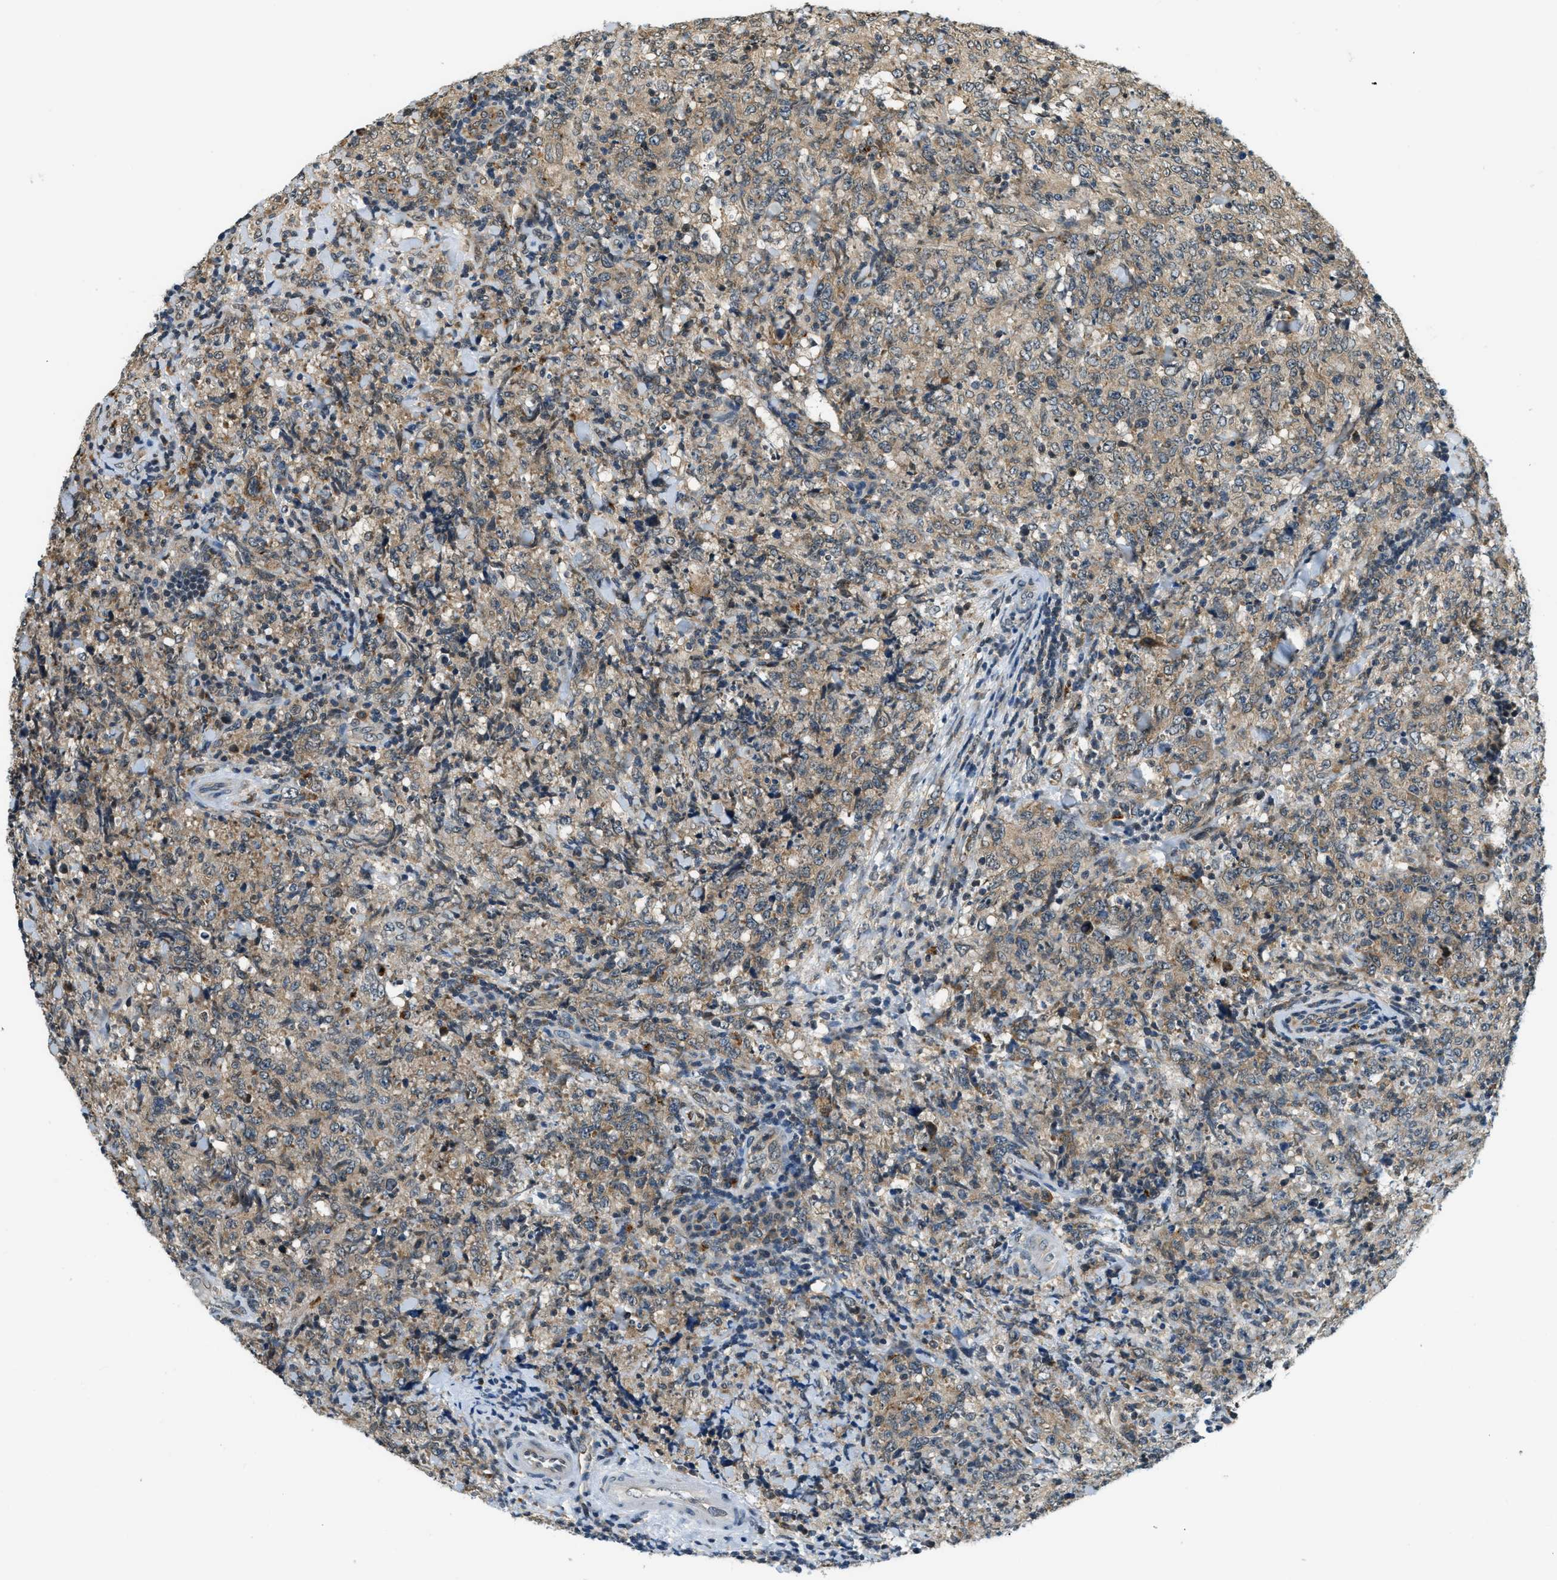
{"staining": {"intensity": "weak", "quantity": ">75%", "location": "cytoplasmic/membranous"}, "tissue": "lymphoma", "cell_type": "Tumor cells", "image_type": "cancer", "snomed": [{"axis": "morphology", "description": "Malignant lymphoma, non-Hodgkin's type, High grade"}, {"axis": "topography", "description": "Tonsil"}], "caption": "Immunohistochemistry (IHC) histopathology image of lymphoma stained for a protein (brown), which displays low levels of weak cytoplasmic/membranous positivity in approximately >75% of tumor cells.", "gene": "RAB11FIP1", "patient": {"sex": "female", "age": 36}}